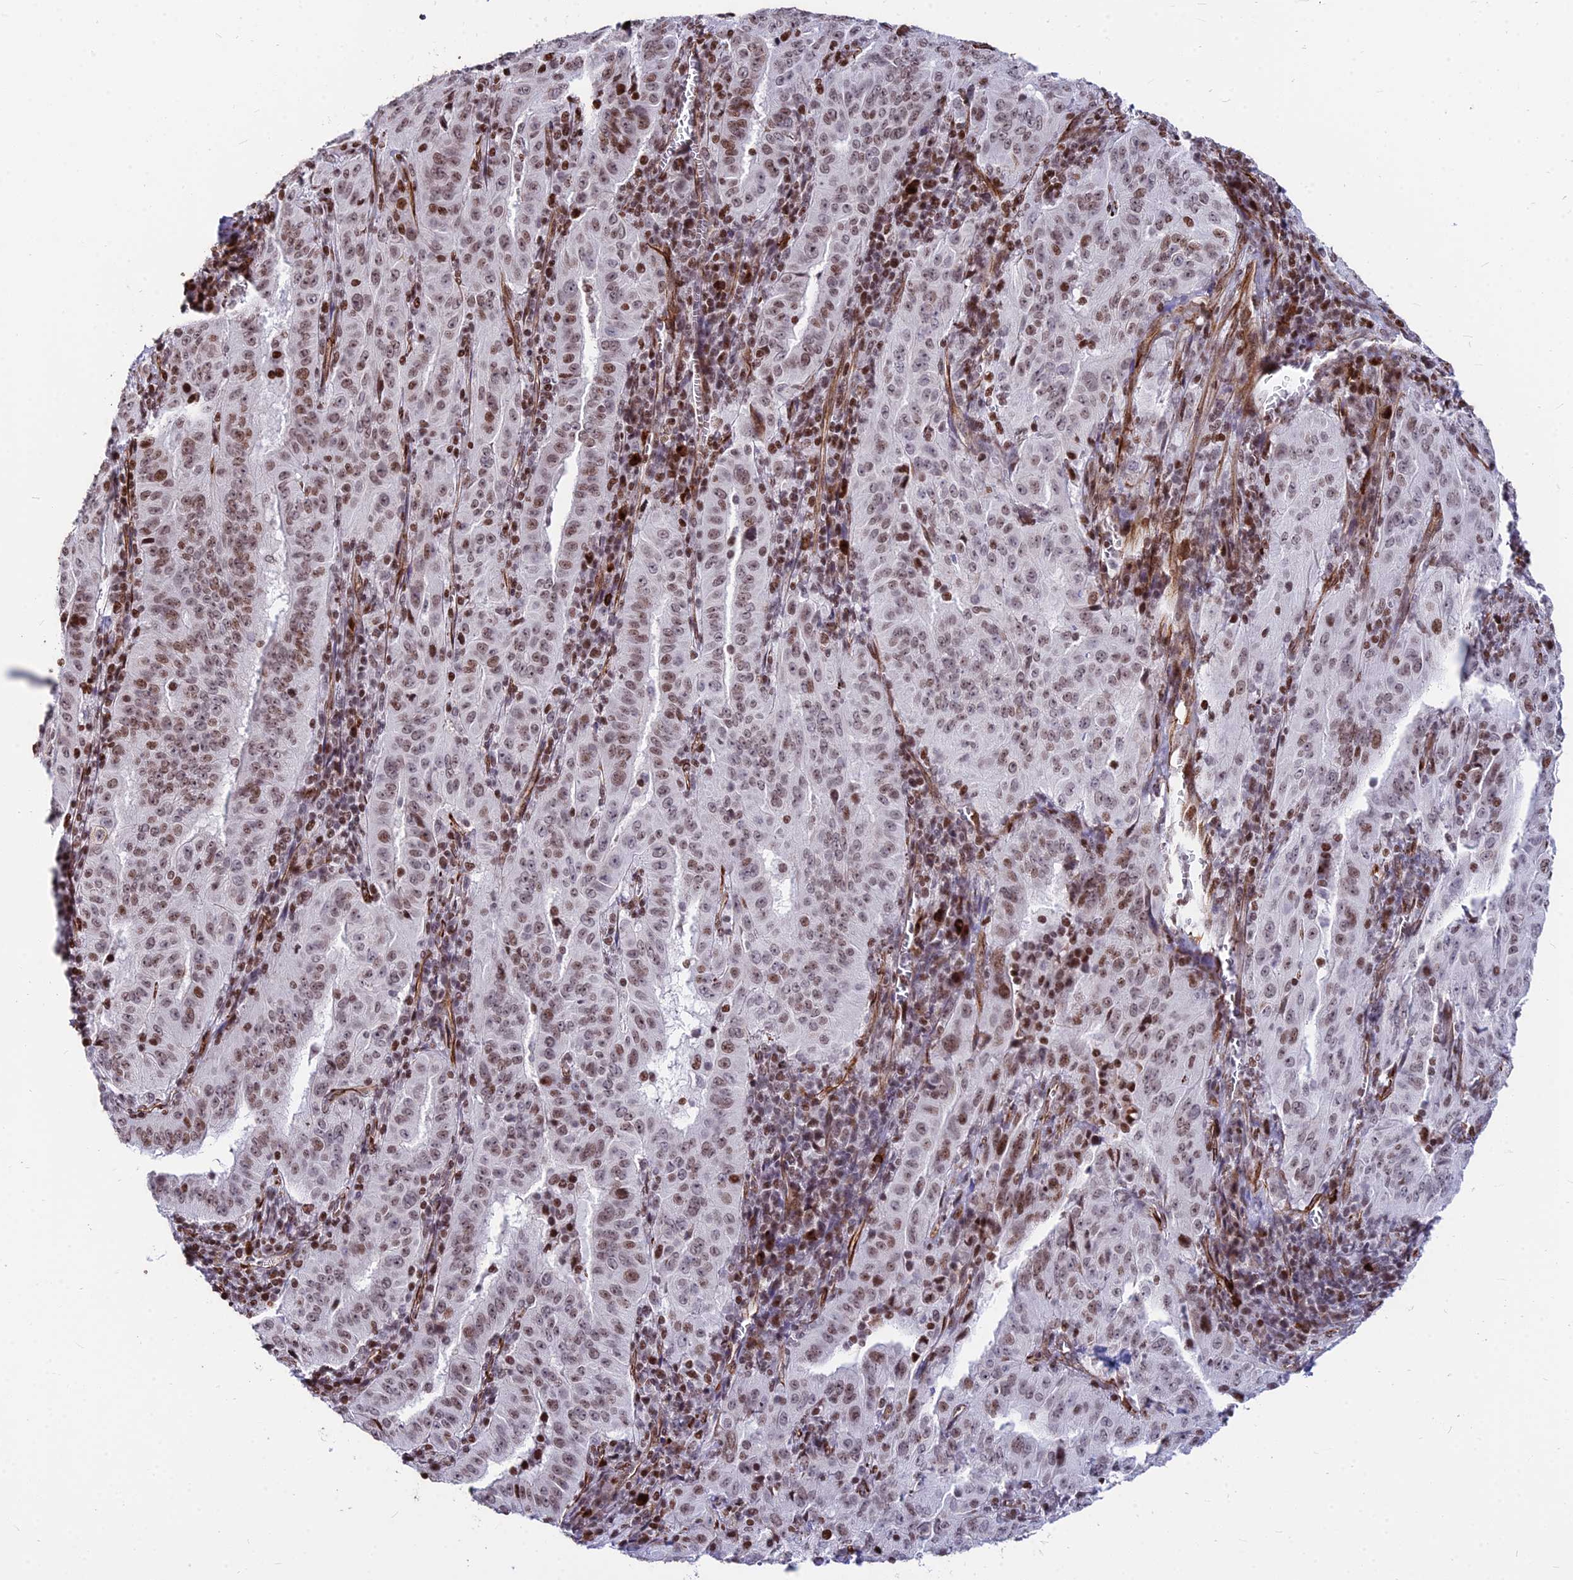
{"staining": {"intensity": "moderate", "quantity": ">75%", "location": "nuclear"}, "tissue": "pancreatic cancer", "cell_type": "Tumor cells", "image_type": "cancer", "snomed": [{"axis": "morphology", "description": "Adenocarcinoma, NOS"}, {"axis": "topography", "description": "Pancreas"}], "caption": "Immunohistochemical staining of human pancreatic cancer (adenocarcinoma) displays moderate nuclear protein staining in approximately >75% of tumor cells.", "gene": "NYAP2", "patient": {"sex": "male", "age": 63}}